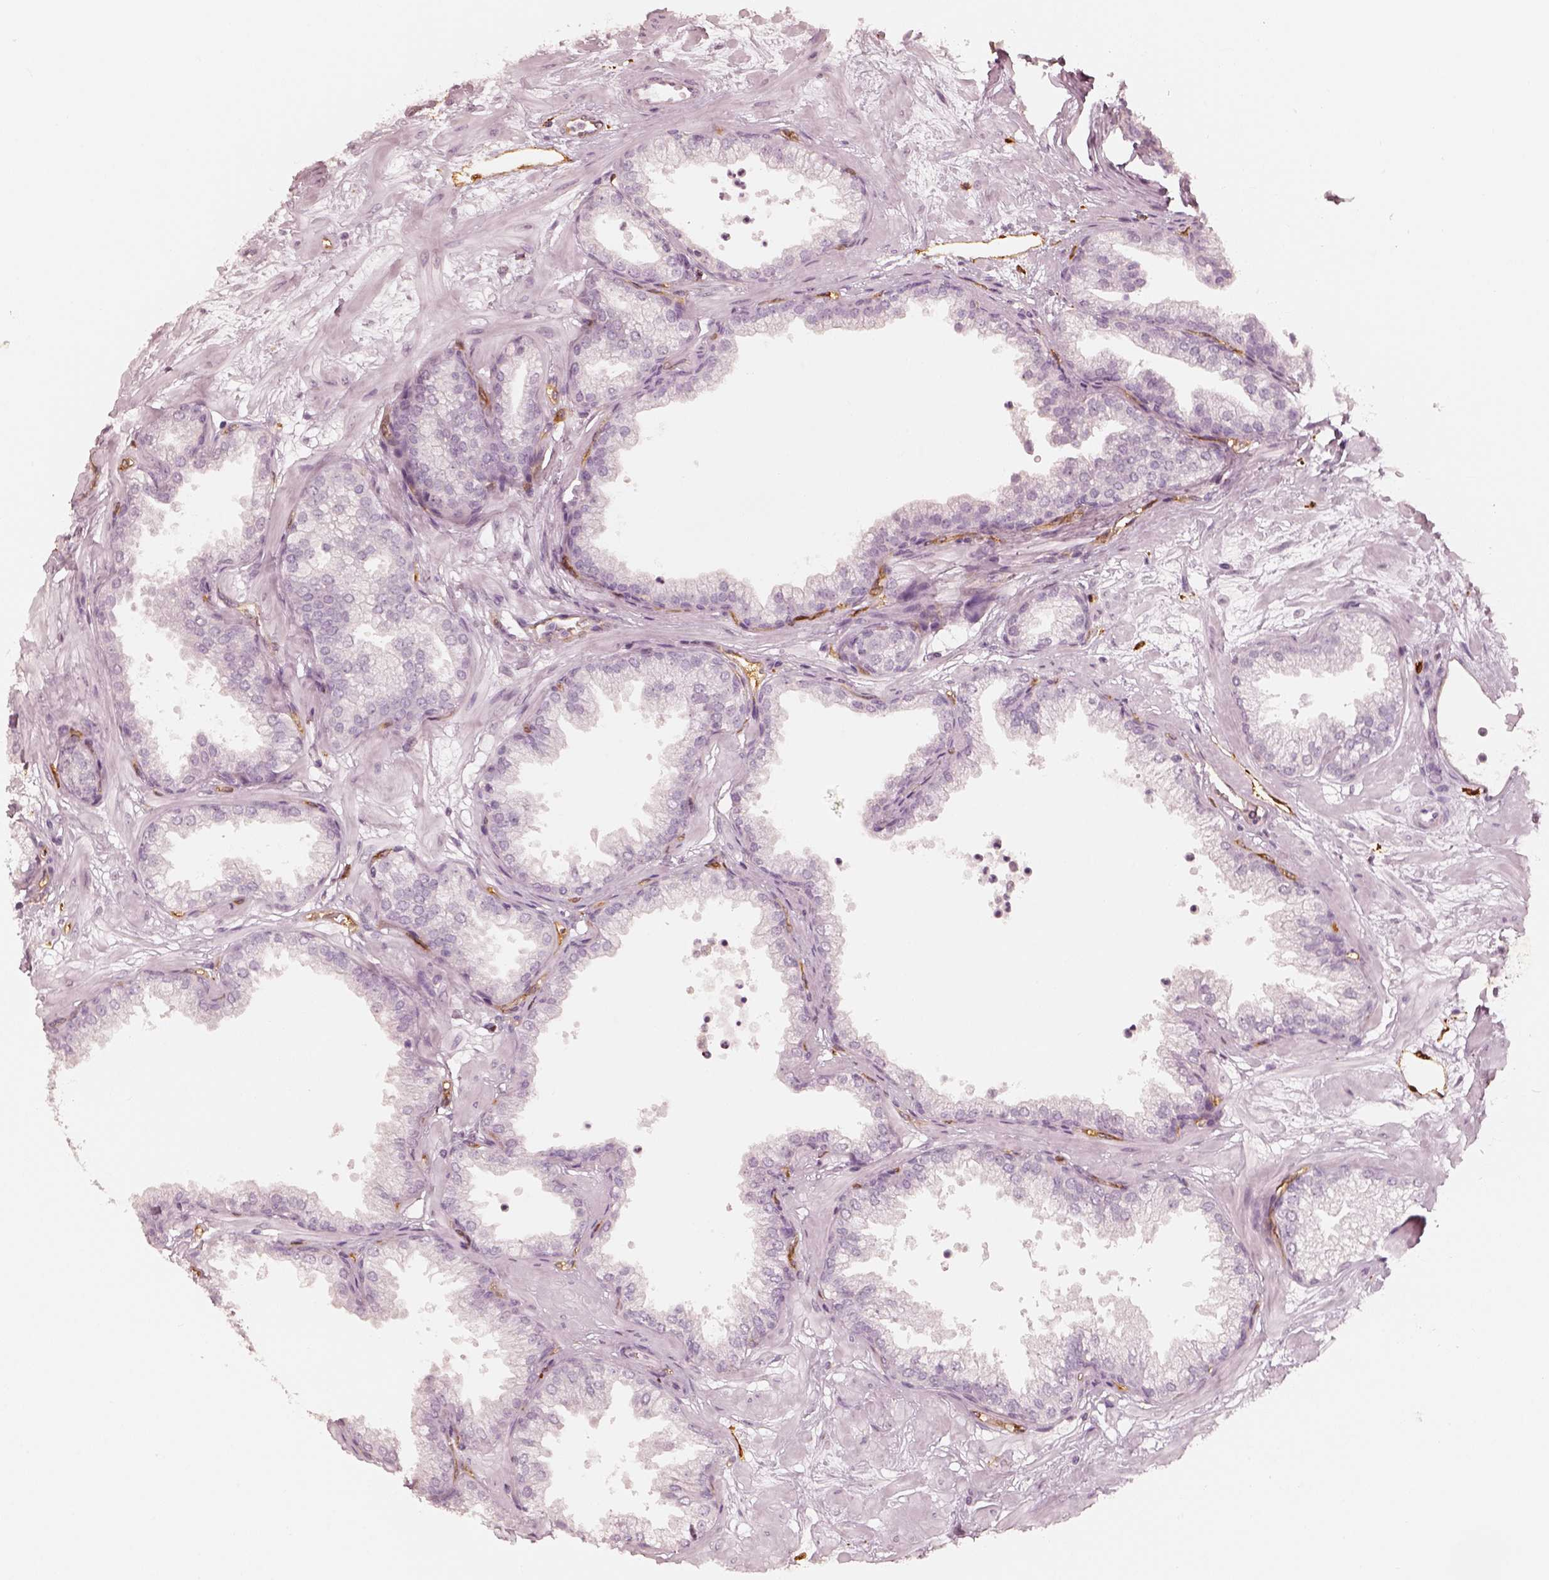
{"staining": {"intensity": "negative", "quantity": "none", "location": "none"}, "tissue": "prostate", "cell_type": "Glandular cells", "image_type": "normal", "snomed": [{"axis": "morphology", "description": "Normal tissue, NOS"}, {"axis": "topography", "description": "Prostate"}], "caption": "Benign prostate was stained to show a protein in brown. There is no significant staining in glandular cells. (Brightfield microscopy of DAB (3,3'-diaminobenzidine) IHC at high magnification).", "gene": "FSCN1", "patient": {"sex": "male", "age": 37}}